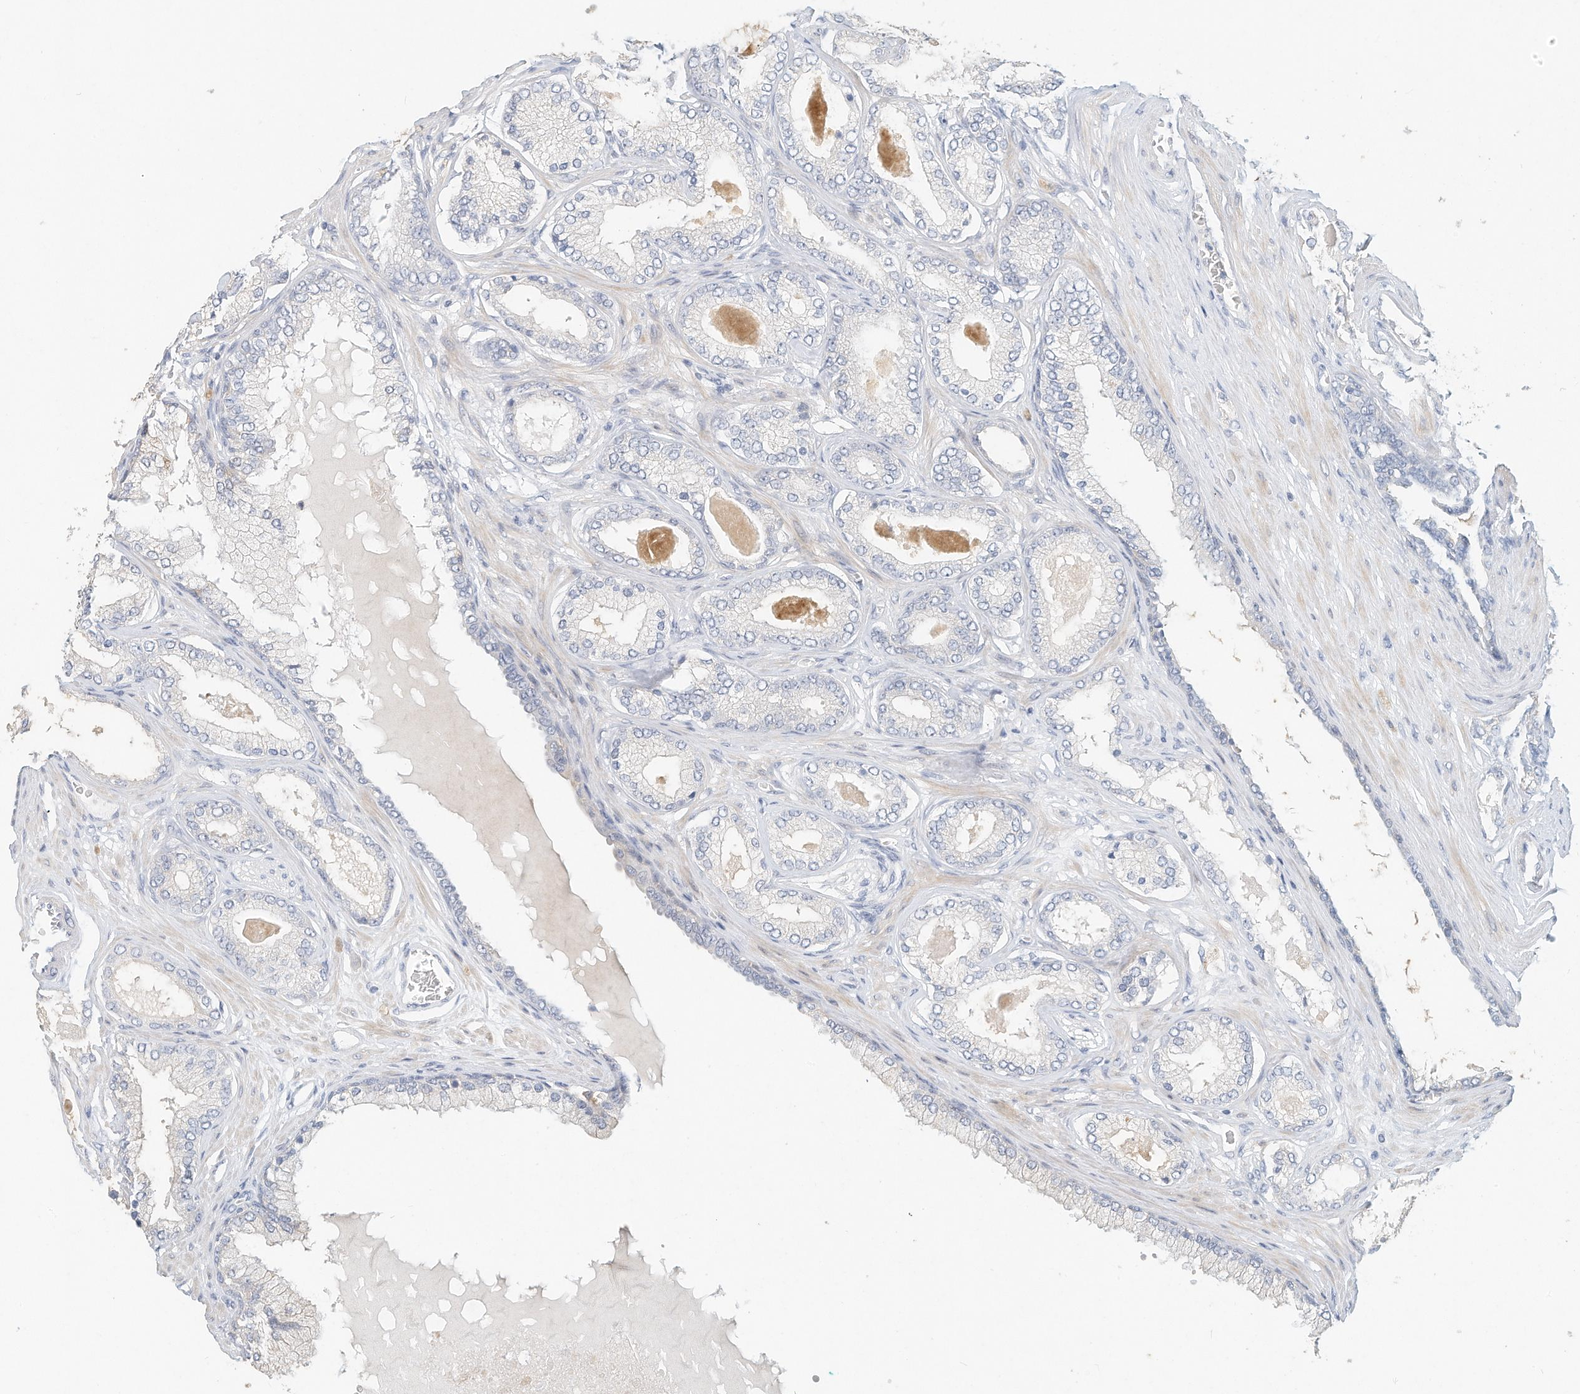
{"staining": {"intensity": "negative", "quantity": "none", "location": "none"}, "tissue": "prostate cancer", "cell_type": "Tumor cells", "image_type": "cancer", "snomed": [{"axis": "morphology", "description": "Adenocarcinoma, Low grade"}, {"axis": "topography", "description": "Prostate"}], "caption": "The micrograph reveals no staining of tumor cells in prostate cancer.", "gene": "MICAL1", "patient": {"sex": "male", "age": 70}}